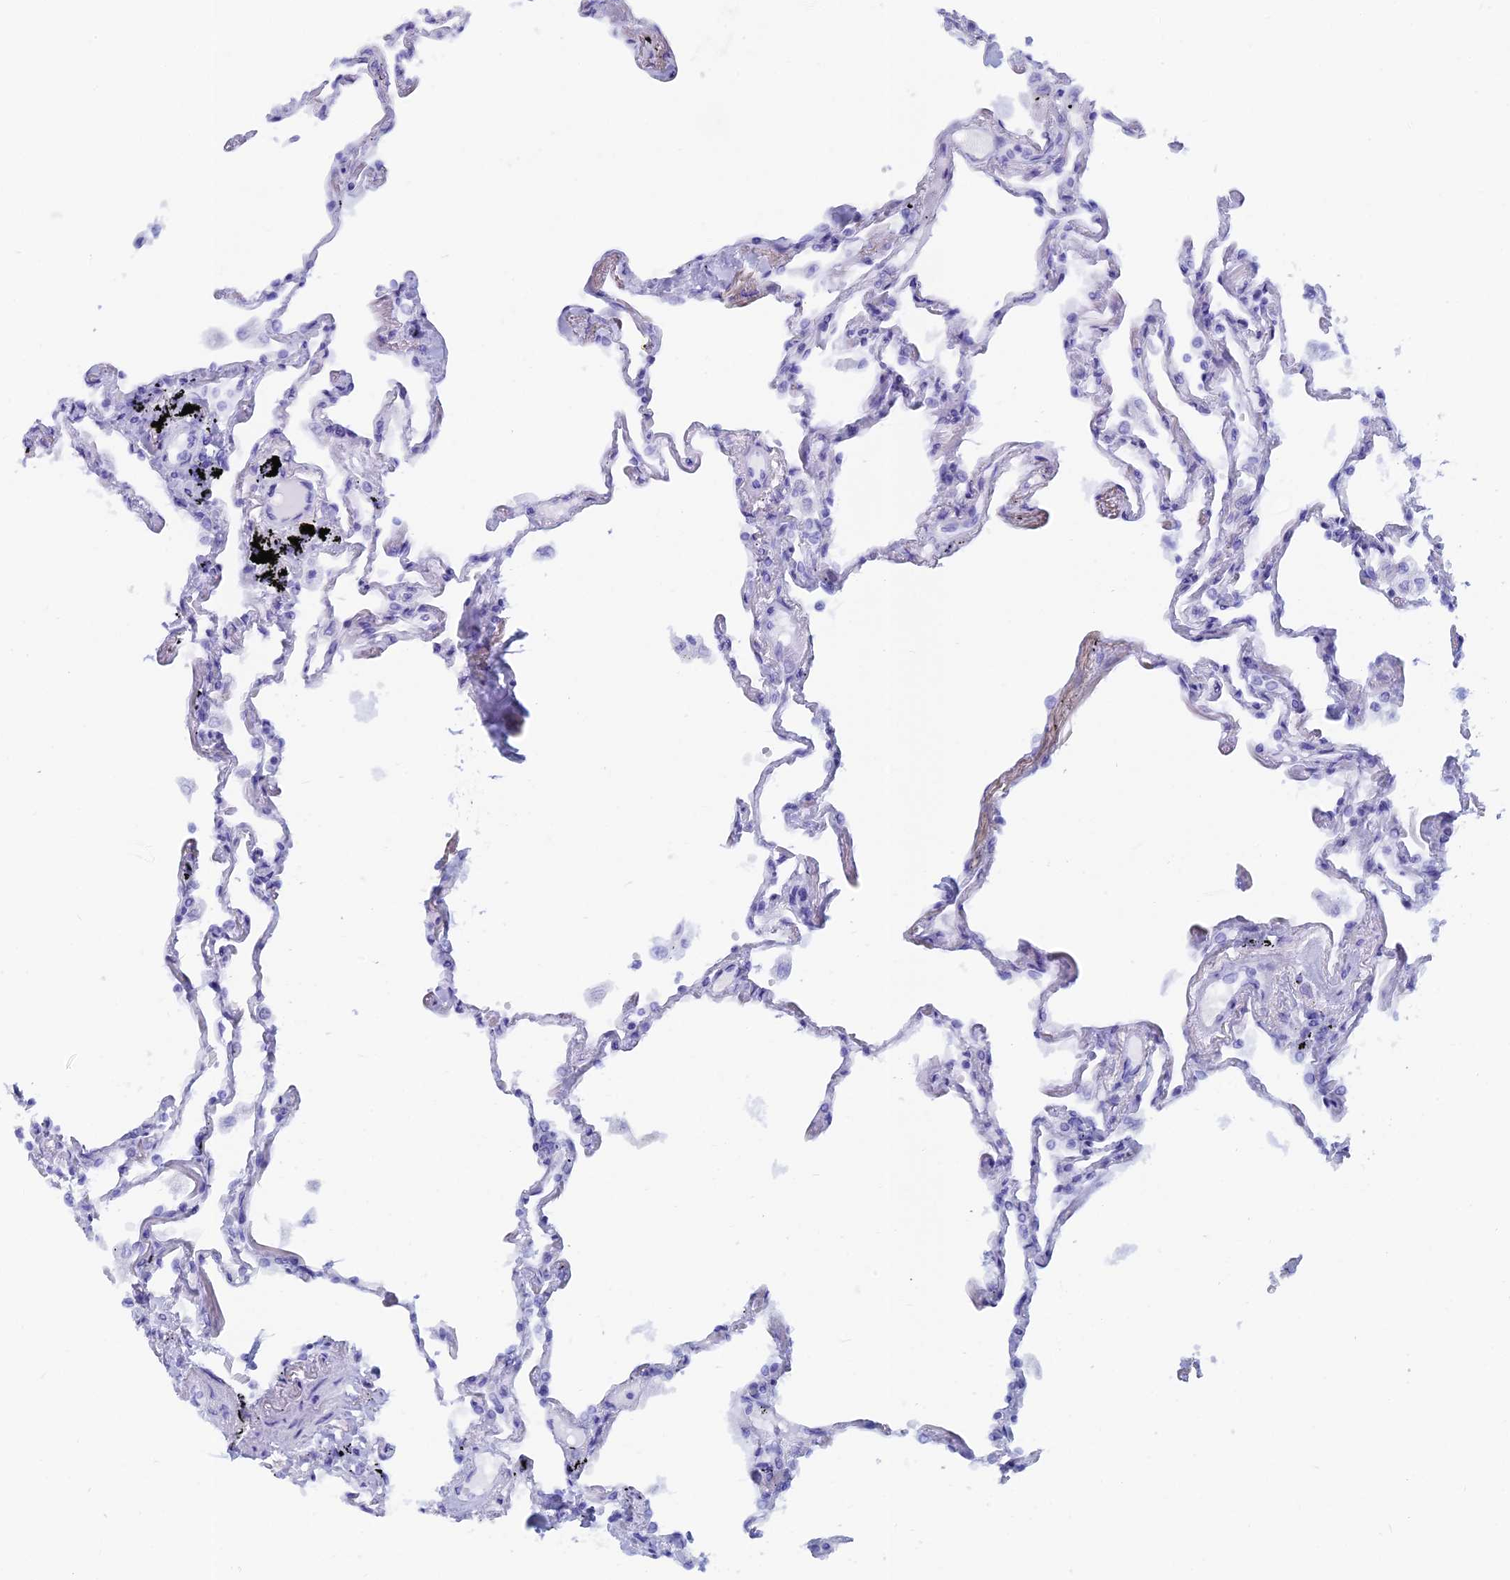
{"staining": {"intensity": "negative", "quantity": "none", "location": "none"}, "tissue": "lung", "cell_type": "Alveolar cells", "image_type": "normal", "snomed": [{"axis": "morphology", "description": "Normal tissue, NOS"}, {"axis": "topography", "description": "Lung"}], "caption": "Alveolar cells show no significant positivity in normal lung. Brightfield microscopy of immunohistochemistry stained with DAB (3,3'-diaminobenzidine) (brown) and hematoxylin (blue), captured at high magnification.", "gene": "CAPS", "patient": {"sex": "female", "age": 67}}